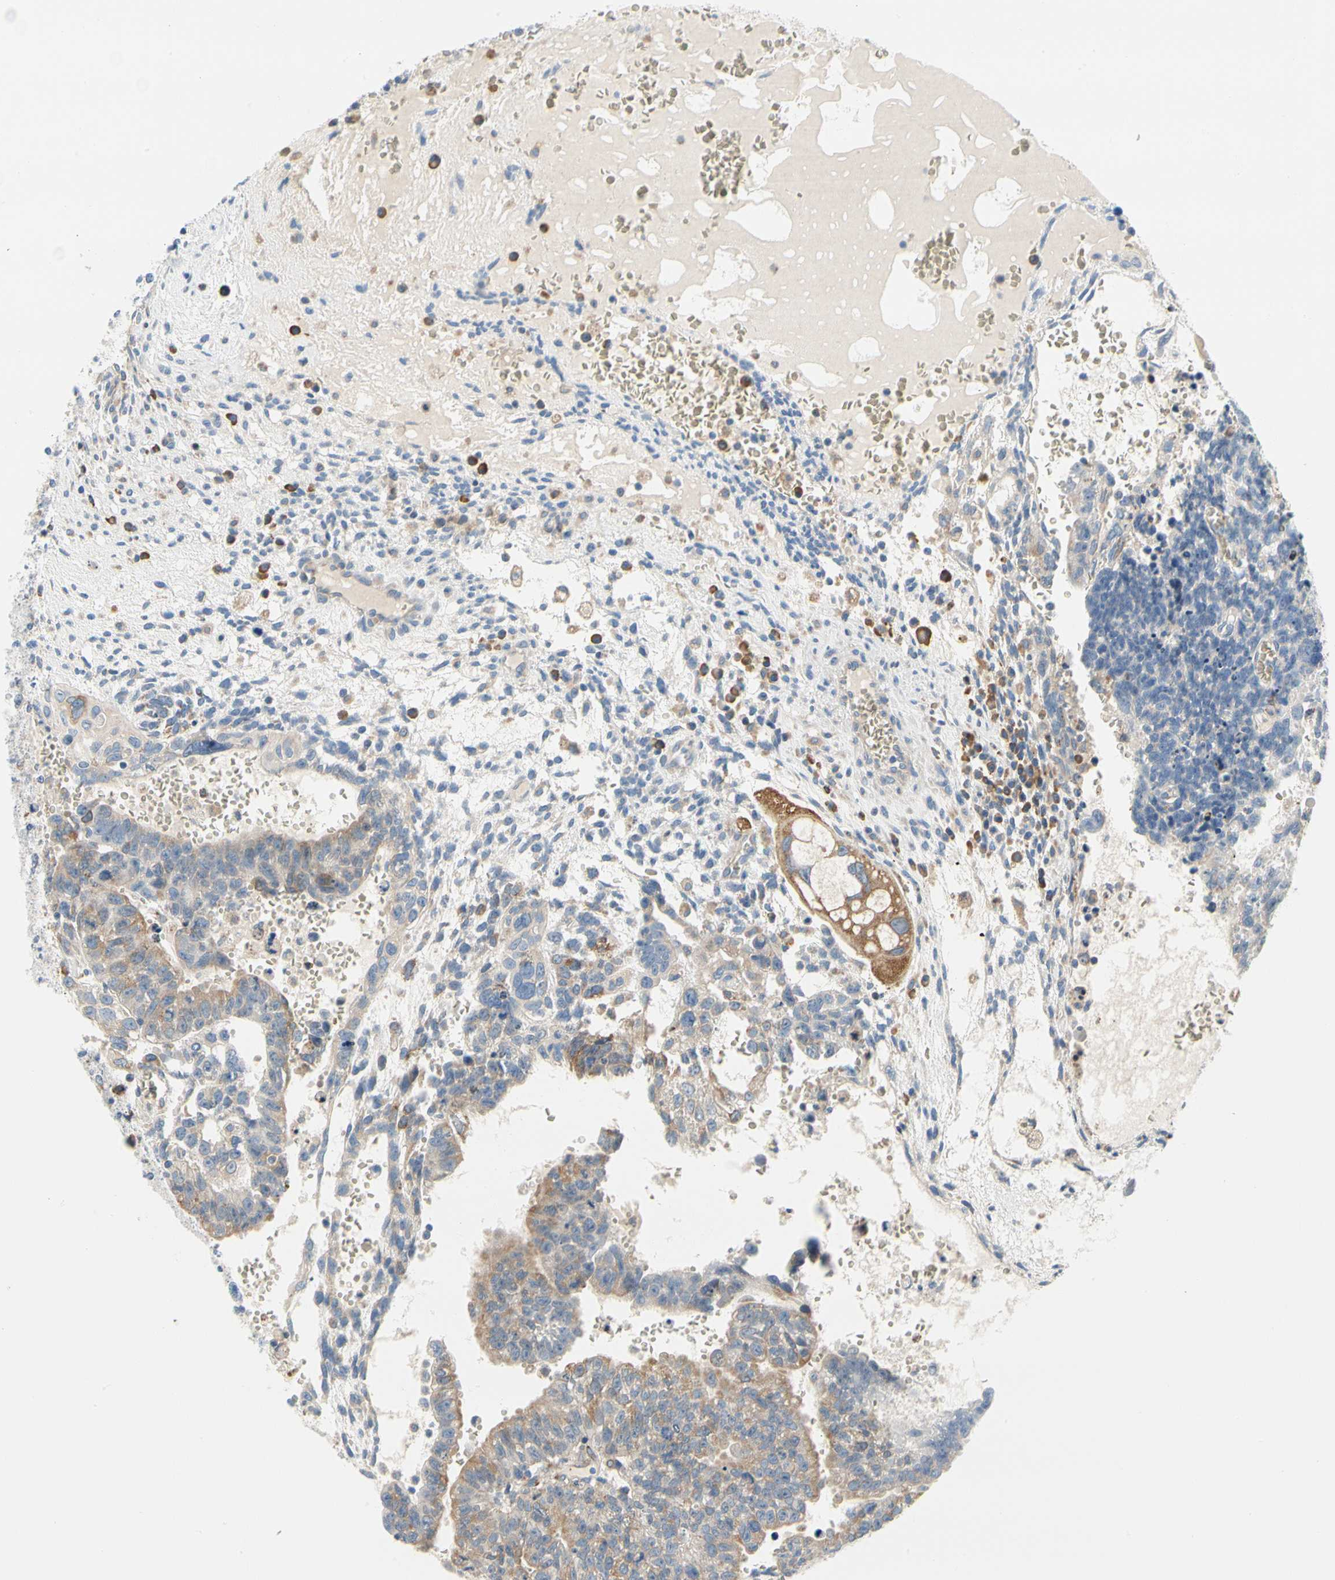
{"staining": {"intensity": "weak", "quantity": ">75%", "location": "cytoplasmic/membranous"}, "tissue": "testis cancer", "cell_type": "Tumor cells", "image_type": "cancer", "snomed": [{"axis": "morphology", "description": "Seminoma, NOS"}, {"axis": "morphology", "description": "Carcinoma, Embryonal, NOS"}, {"axis": "topography", "description": "Testis"}], "caption": "Protein staining demonstrates weak cytoplasmic/membranous expression in about >75% of tumor cells in embryonal carcinoma (testis). (DAB (3,3'-diaminobenzidine) = brown stain, brightfield microscopy at high magnification).", "gene": "STXBP1", "patient": {"sex": "male", "age": 52}}